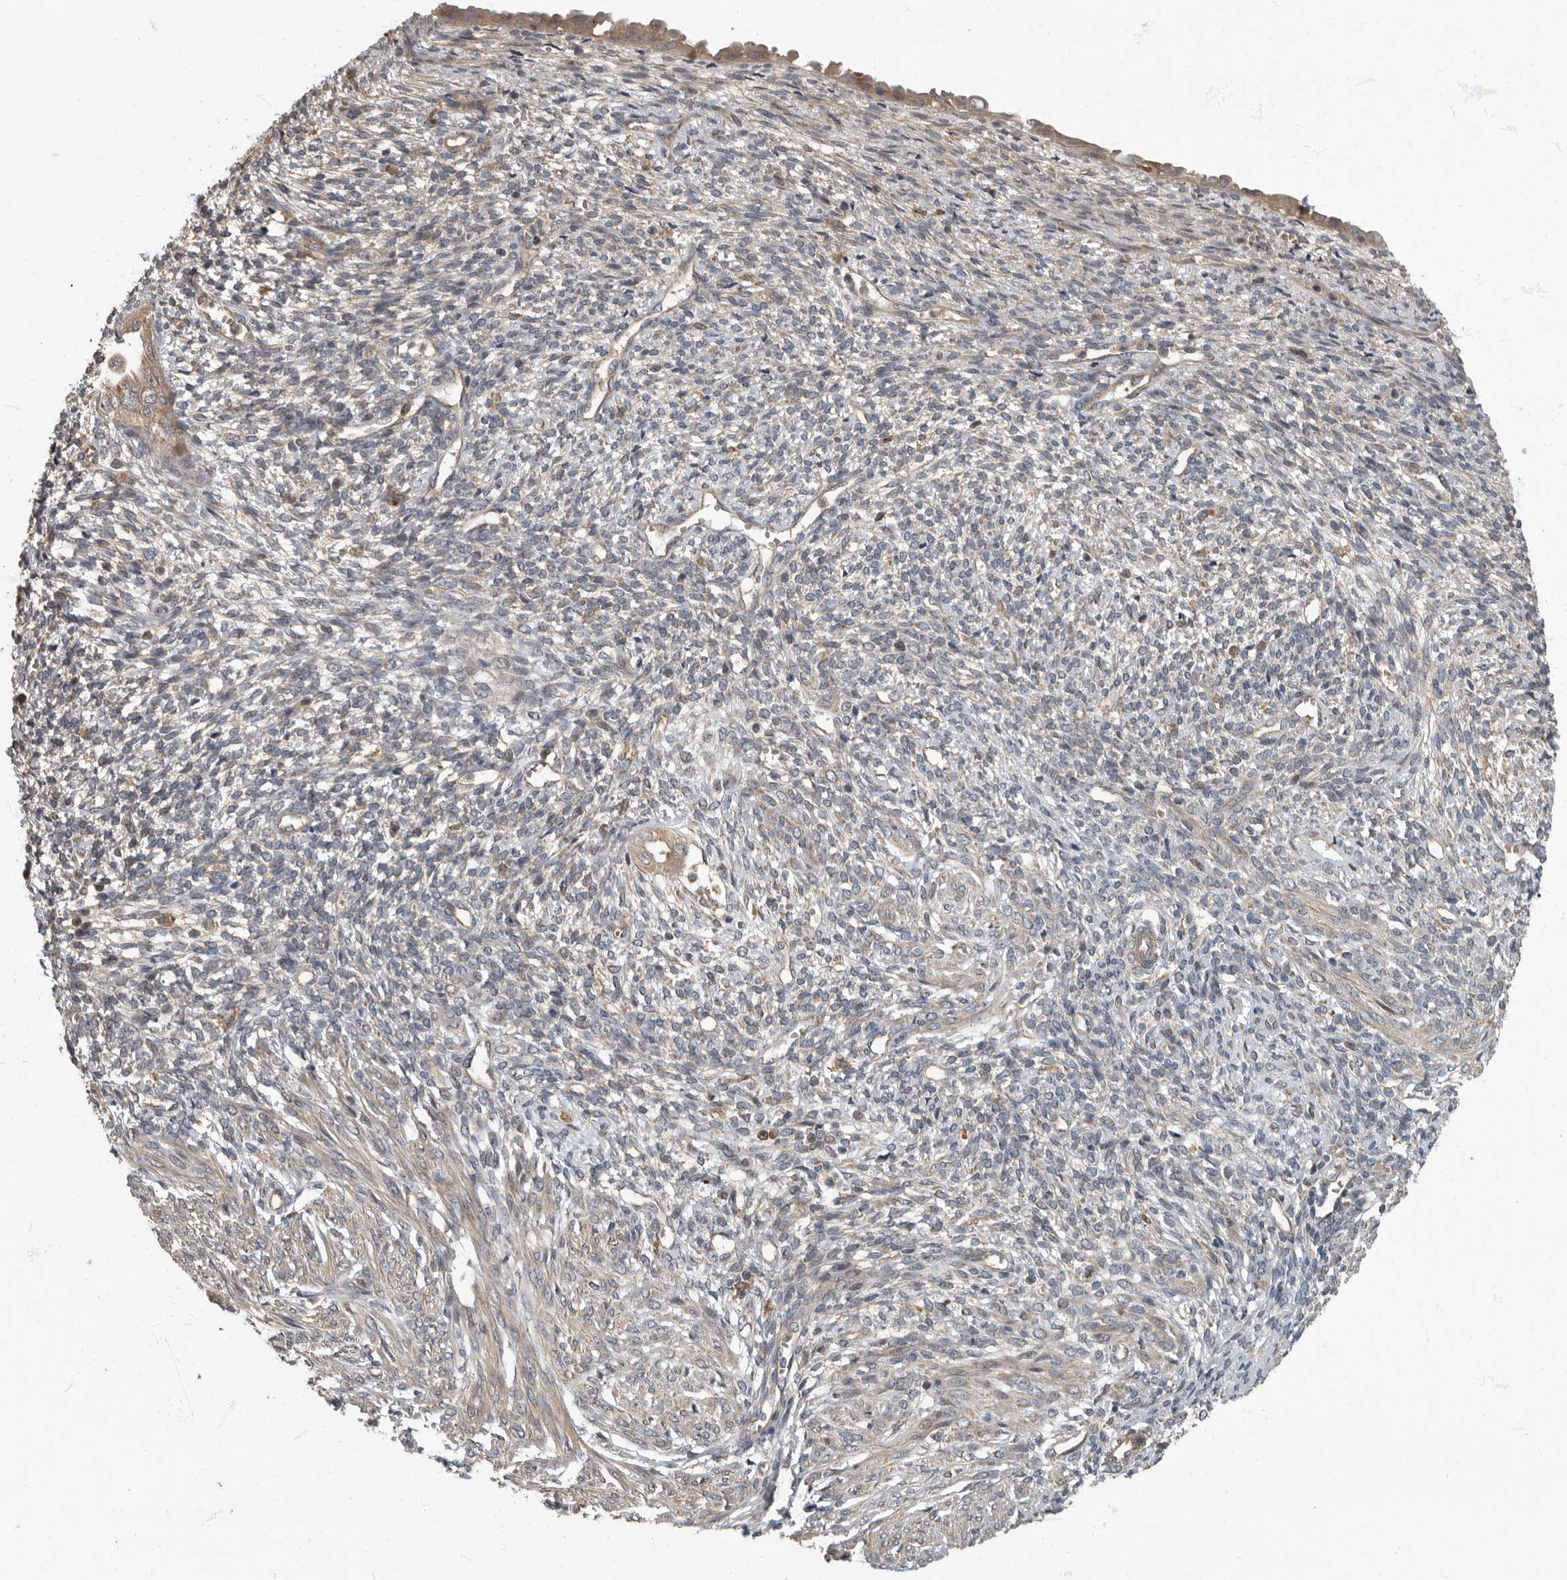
{"staining": {"intensity": "negative", "quantity": "none", "location": "none"}, "tissue": "endometrium", "cell_type": "Cells in endometrial stroma", "image_type": "normal", "snomed": [{"axis": "morphology", "description": "Normal tissue, NOS"}, {"axis": "topography", "description": "Endometrium"}], "caption": "A high-resolution image shows immunohistochemistry (IHC) staining of normal endometrium, which displays no significant expression in cells in endometrial stroma. (Stains: DAB (3,3'-diaminobenzidine) immunohistochemistry with hematoxylin counter stain, Microscopy: brightfield microscopy at high magnification).", "gene": "IQCK", "patient": {"sex": "female", "age": 66}}